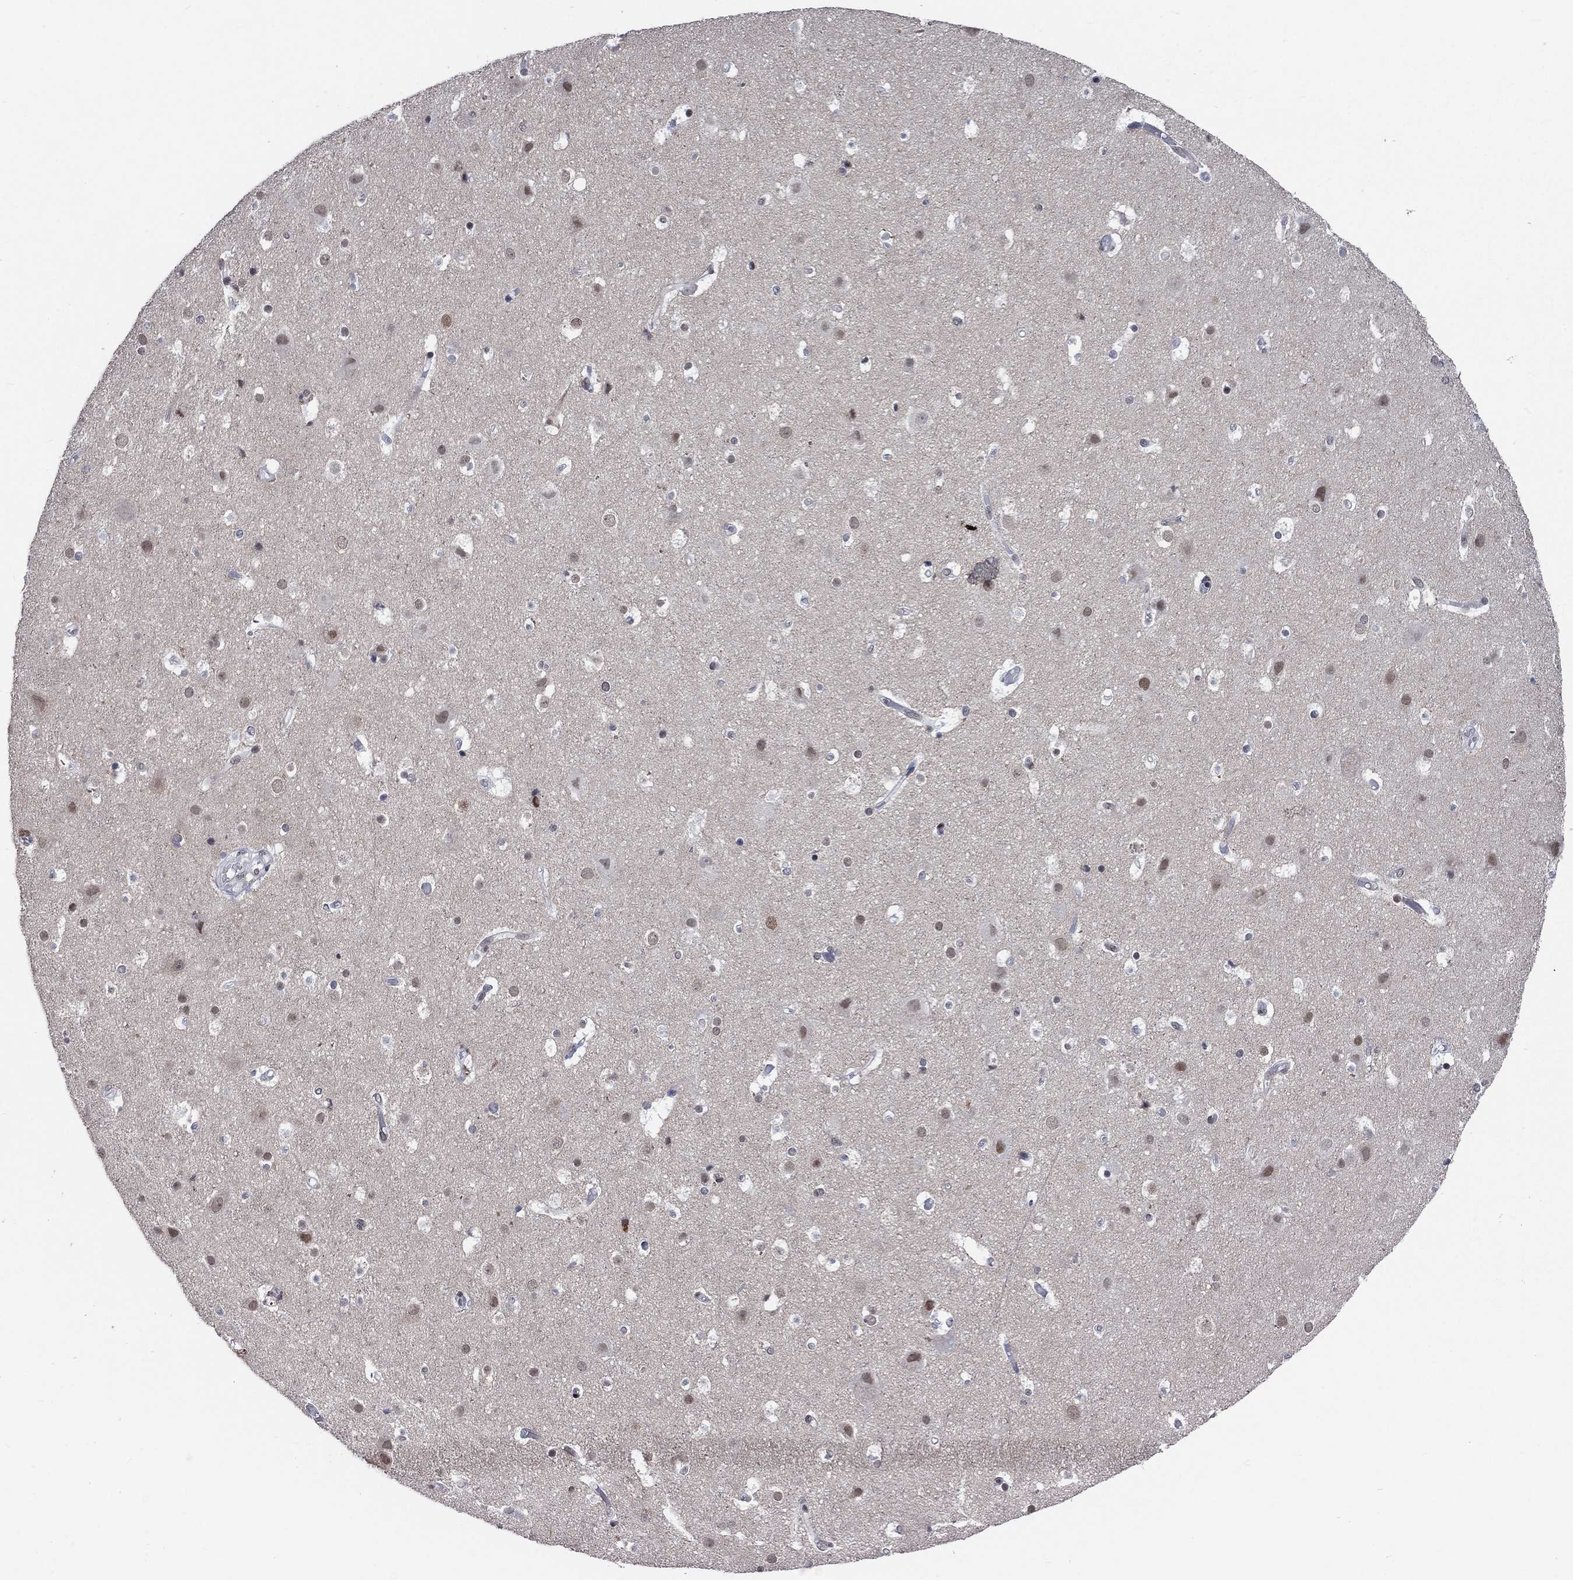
{"staining": {"intensity": "negative", "quantity": "none", "location": "none"}, "tissue": "cerebral cortex", "cell_type": "Endothelial cells", "image_type": "normal", "snomed": [{"axis": "morphology", "description": "Normal tissue, NOS"}, {"axis": "topography", "description": "Cerebral cortex"}], "caption": "Immunohistochemistry (IHC) of benign human cerebral cortex displays no expression in endothelial cells. (DAB immunohistochemistry (IHC) visualized using brightfield microscopy, high magnification).", "gene": "HCFC1", "patient": {"sex": "female", "age": 52}}